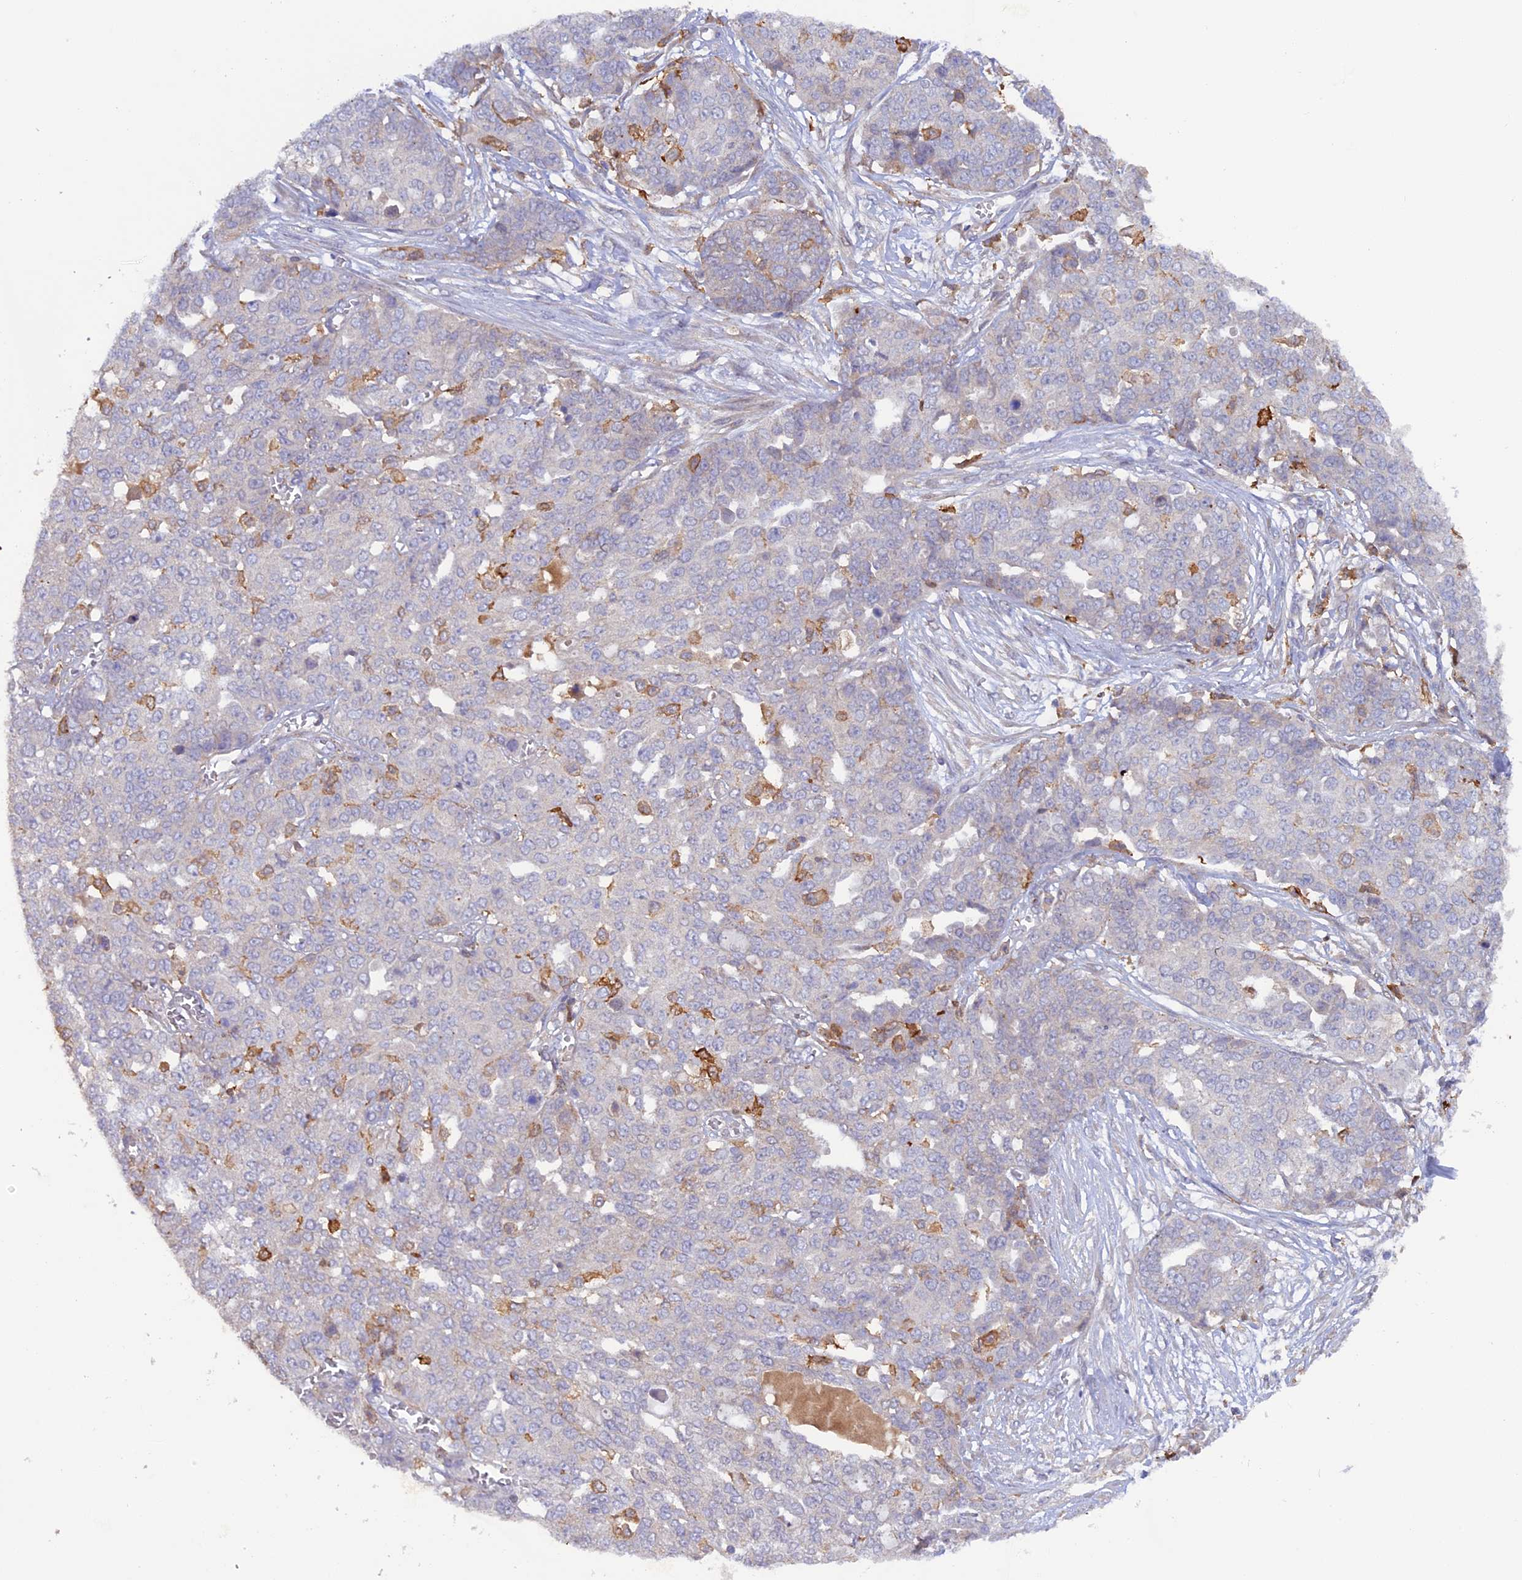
{"staining": {"intensity": "negative", "quantity": "none", "location": "none"}, "tissue": "ovarian cancer", "cell_type": "Tumor cells", "image_type": "cancer", "snomed": [{"axis": "morphology", "description": "Cystadenocarcinoma, serous, NOS"}, {"axis": "topography", "description": "Soft tissue"}, {"axis": "topography", "description": "Ovary"}], "caption": "Immunohistochemistry (IHC) photomicrograph of neoplastic tissue: serous cystadenocarcinoma (ovarian) stained with DAB (3,3'-diaminobenzidine) demonstrates no significant protein staining in tumor cells.", "gene": "FERMT1", "patient": {"sex": "female", "age": 57}}